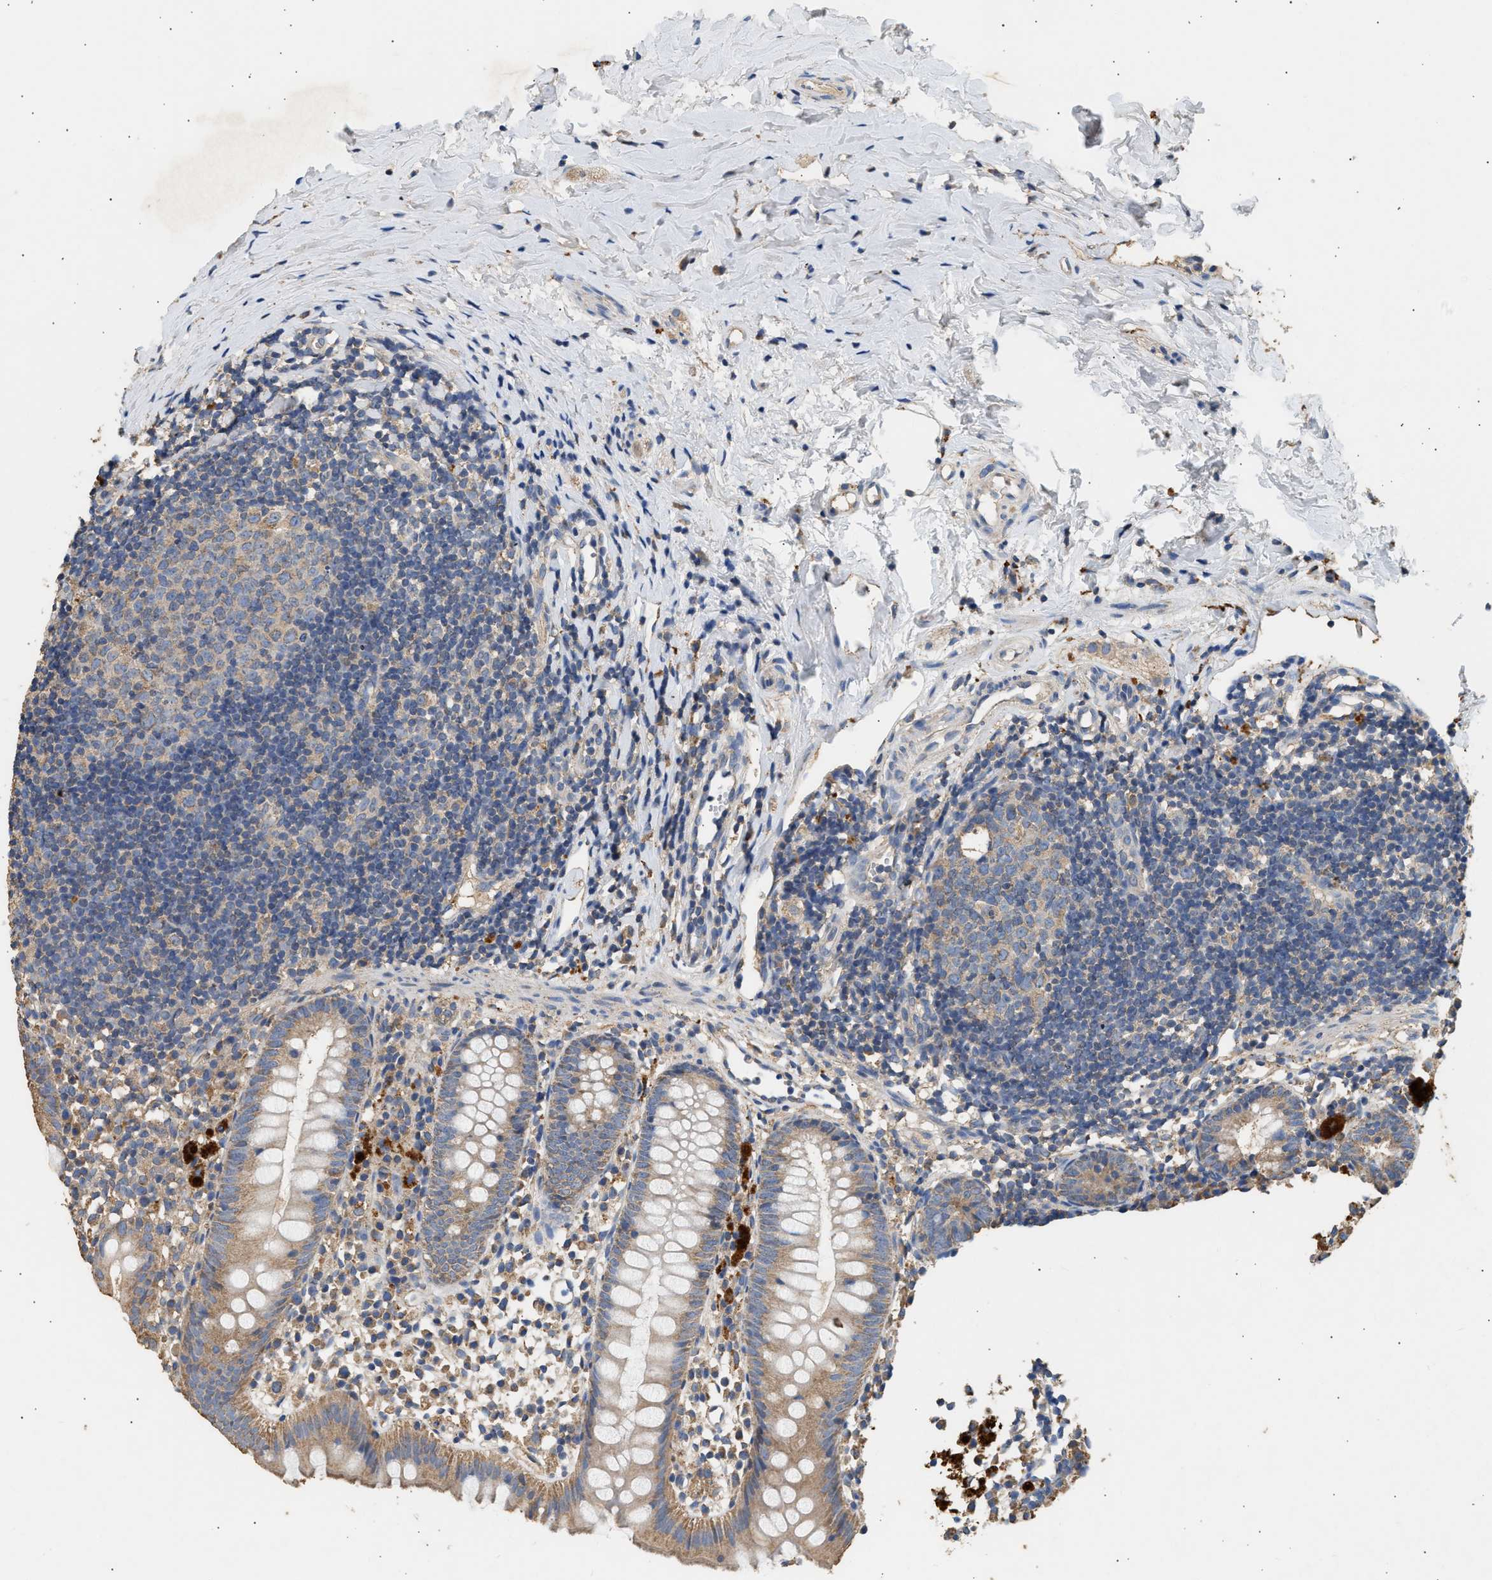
{"staining": {"intensity": "weak", "quantity": ">75%", "location": "cytoplasmic/membranous"}, "tissue": "appendix", "cell_type": "Glandular cells", "image_type": "normal", "snomed": [{"axis": "morphology", "description": "Normal tissue, NOS"}, {"axis": "topography", "description": "Appendix"}], "caption": "Immunohistochemical staining of benign human appendix displays >75% levels of weak cytoplasmic/membranous protein staining in approximately >75% of glandular cells.", "gene": "WDR31", "patient": {"sex": "female", "age": 20}}